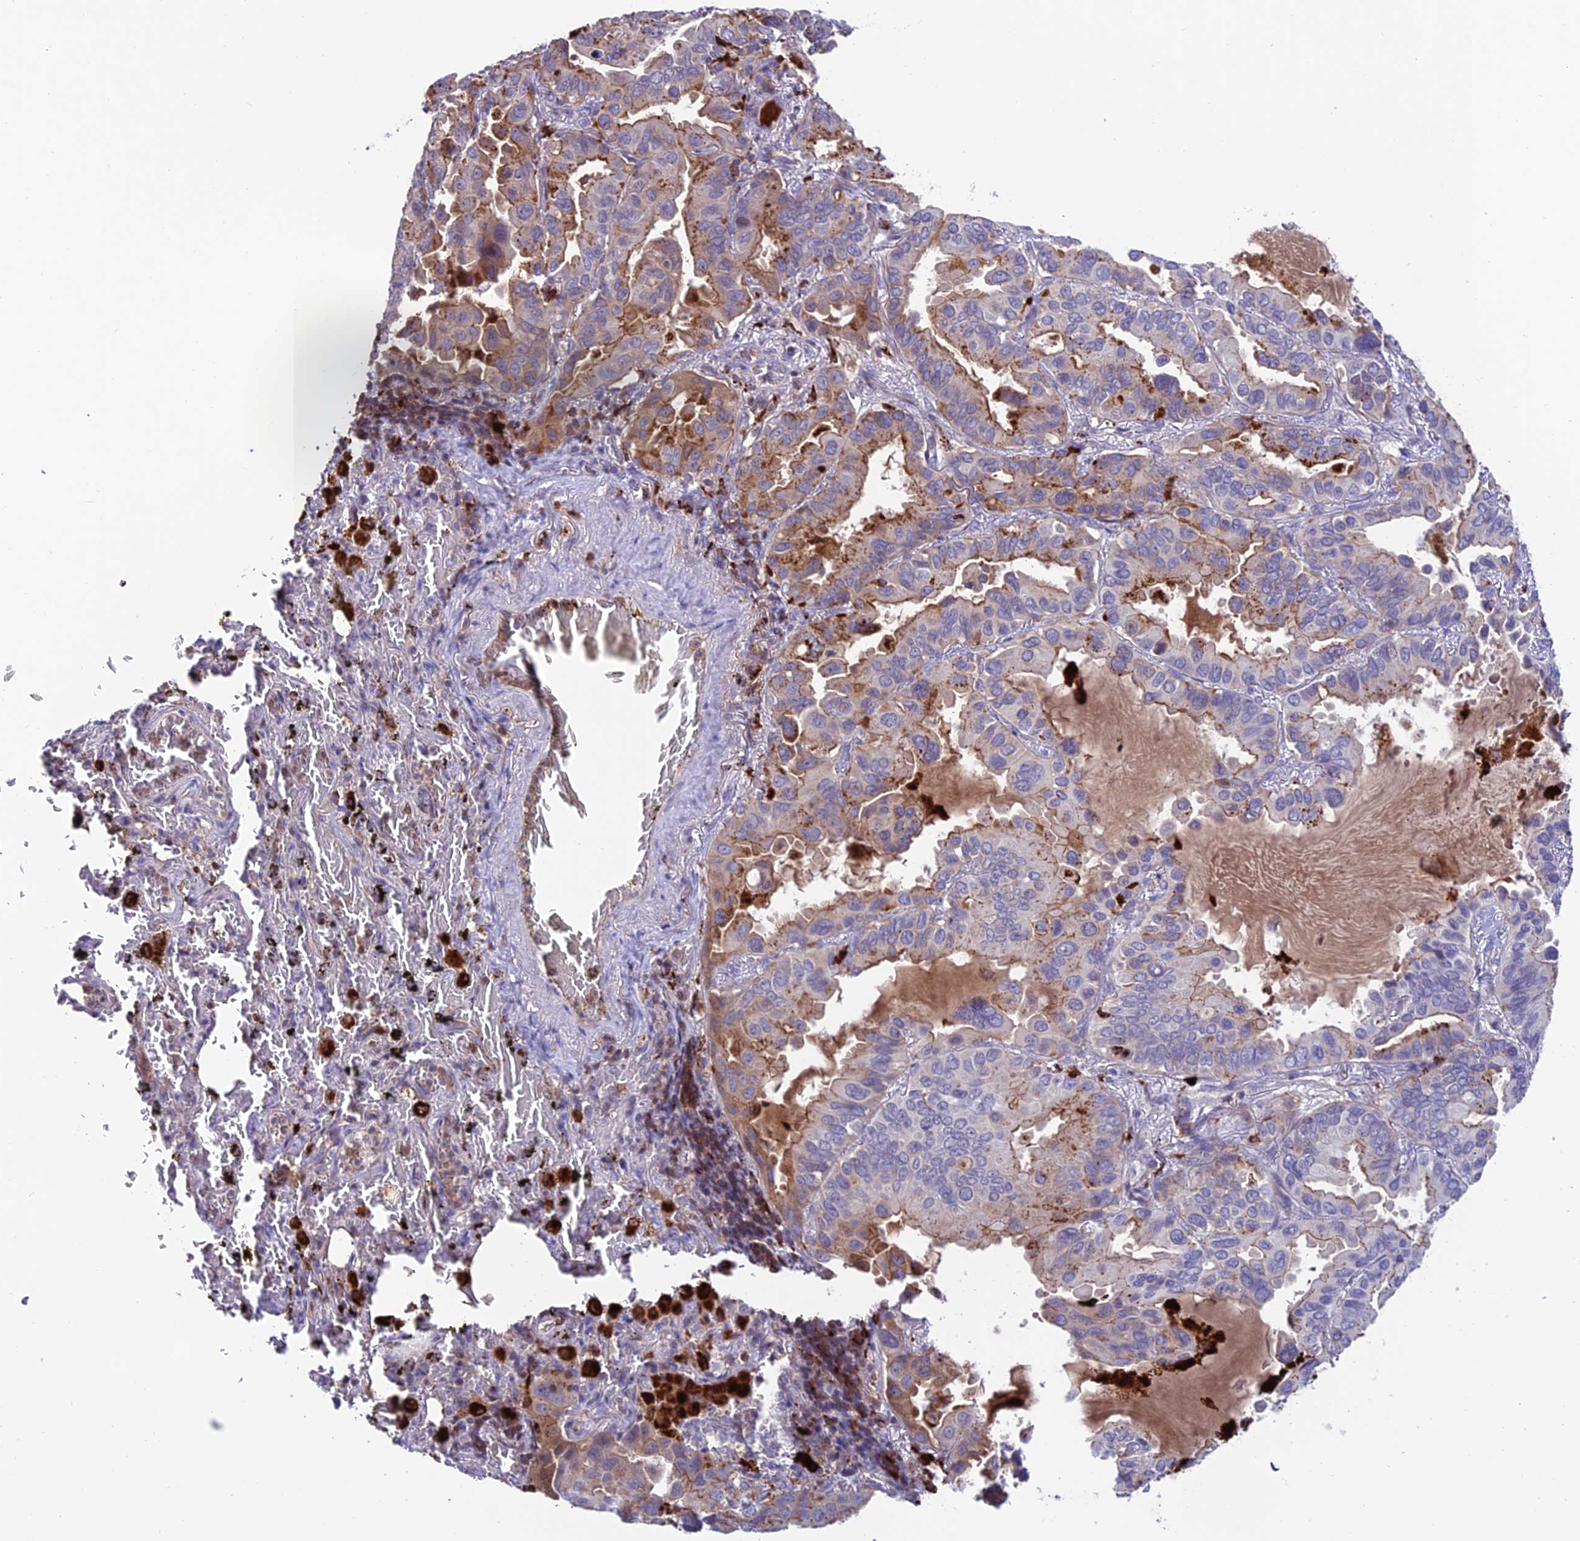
{"staining": {"intensity": "weak", "quantity": "<25%", "location": "cytoplasmic/membranous"}, "tissue": "lung cancer", "cell_type": "Tumor cells", "image_type": "cancer", "snomed": [{"axis": "morphology", "description": "Adenocarcinoma, NOS"}, {"axis": "topography", "description": "Lung"}], "caption": "There is no significant staining in tumor cells of lung cancer (adenocarcinoma).", "gene": "ARHGEF18", "patient": {"sex": "male", "age": 64}}